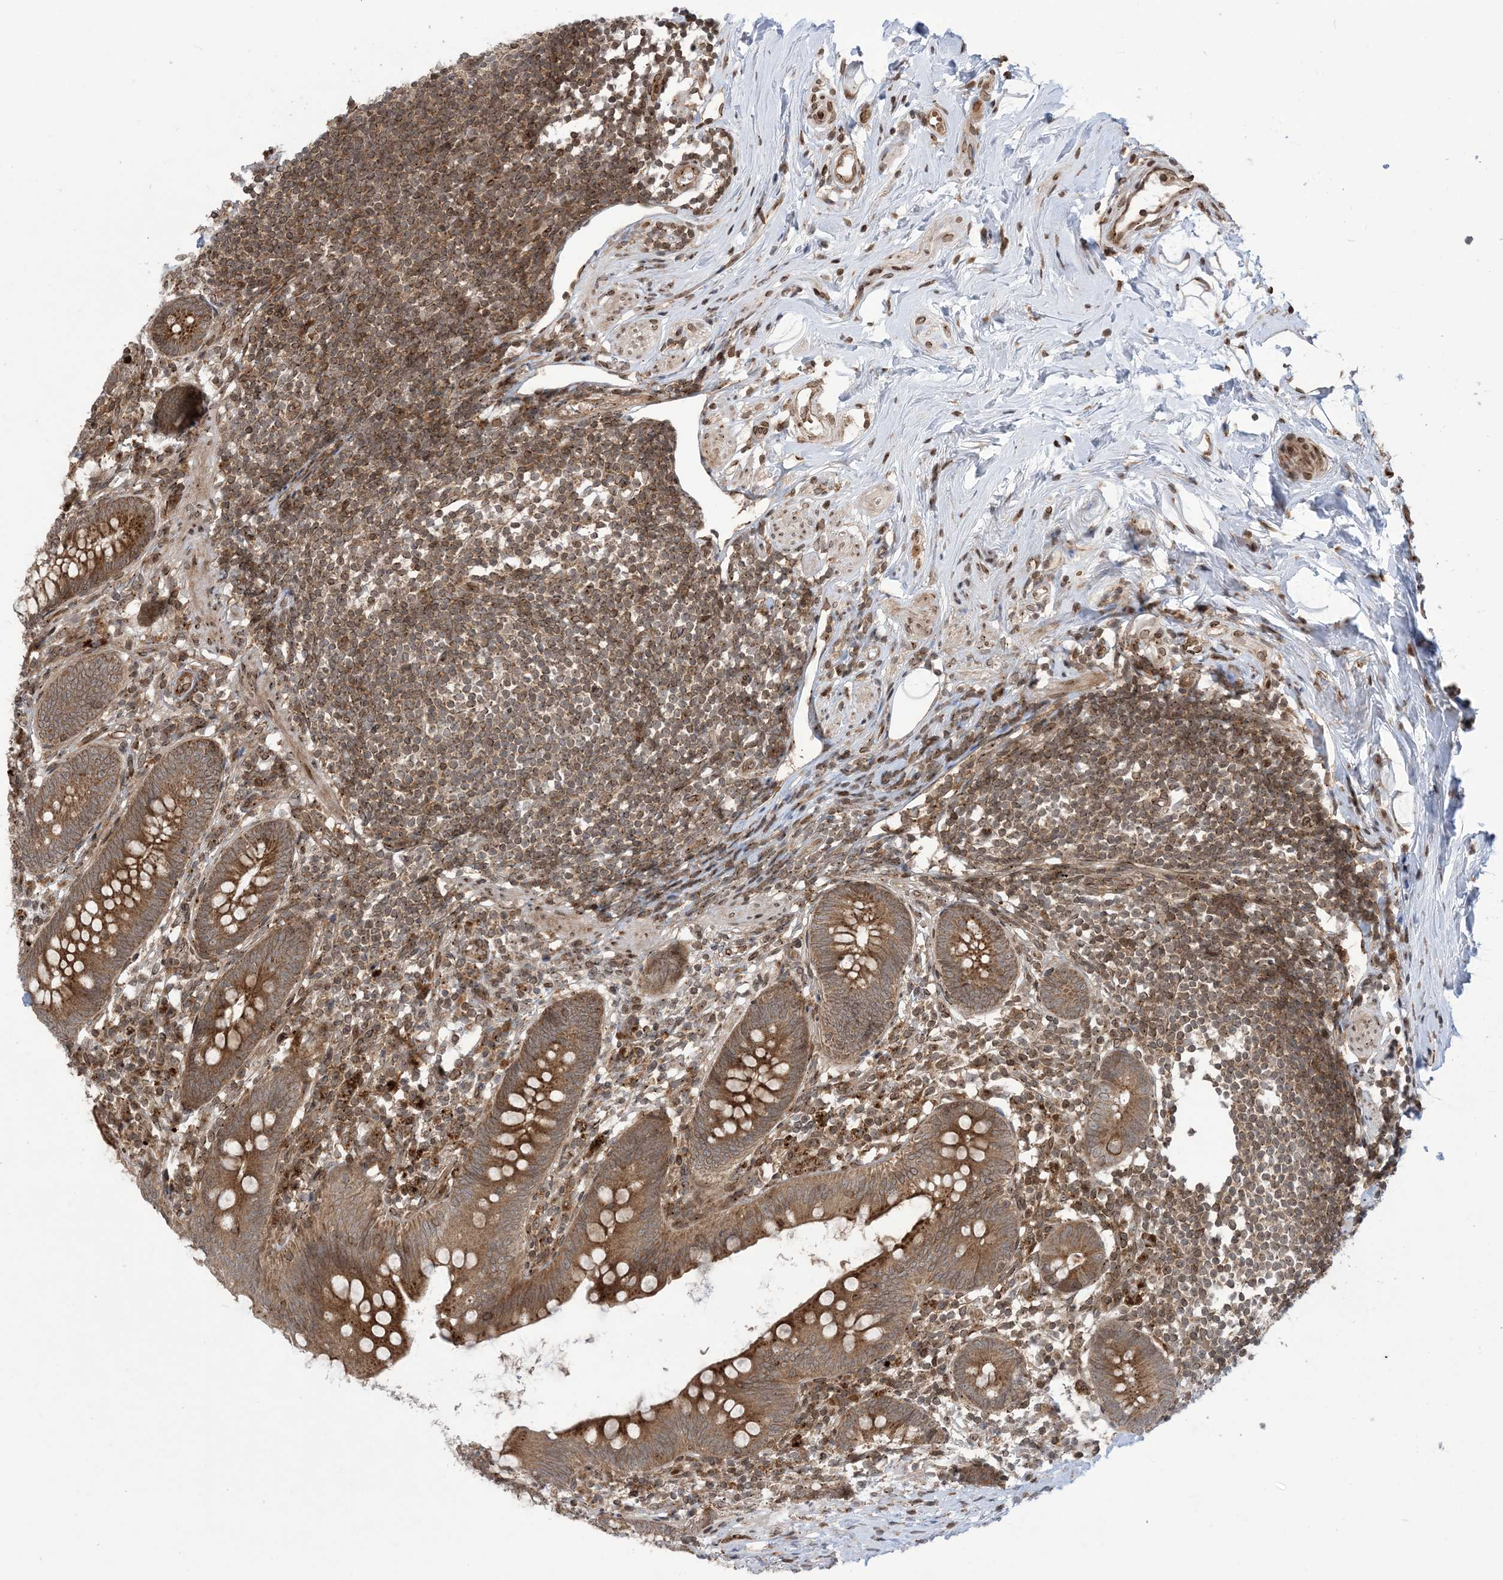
{"staining": {"intensity": "strong", "quantity": ">75%", "location": "cytoplasmic/membranous"}, "tissue": "appendix", "cell_type": "Glandular cells", "image_type": "normal", "snomed": [{"axis": "morphology", "description": "Normal tissue, NOS"}, {"axis": "topography", "description": "Appendix"}], "caption": "A high-resolution image shows immunohistochemistry staining of unremarkable appendix, which reveals strong cytoplasmic/membranous expression in approximately >75% of glandular cells.", "gene": "CASP4", "patient": {"sex": "female", "age": 62}}